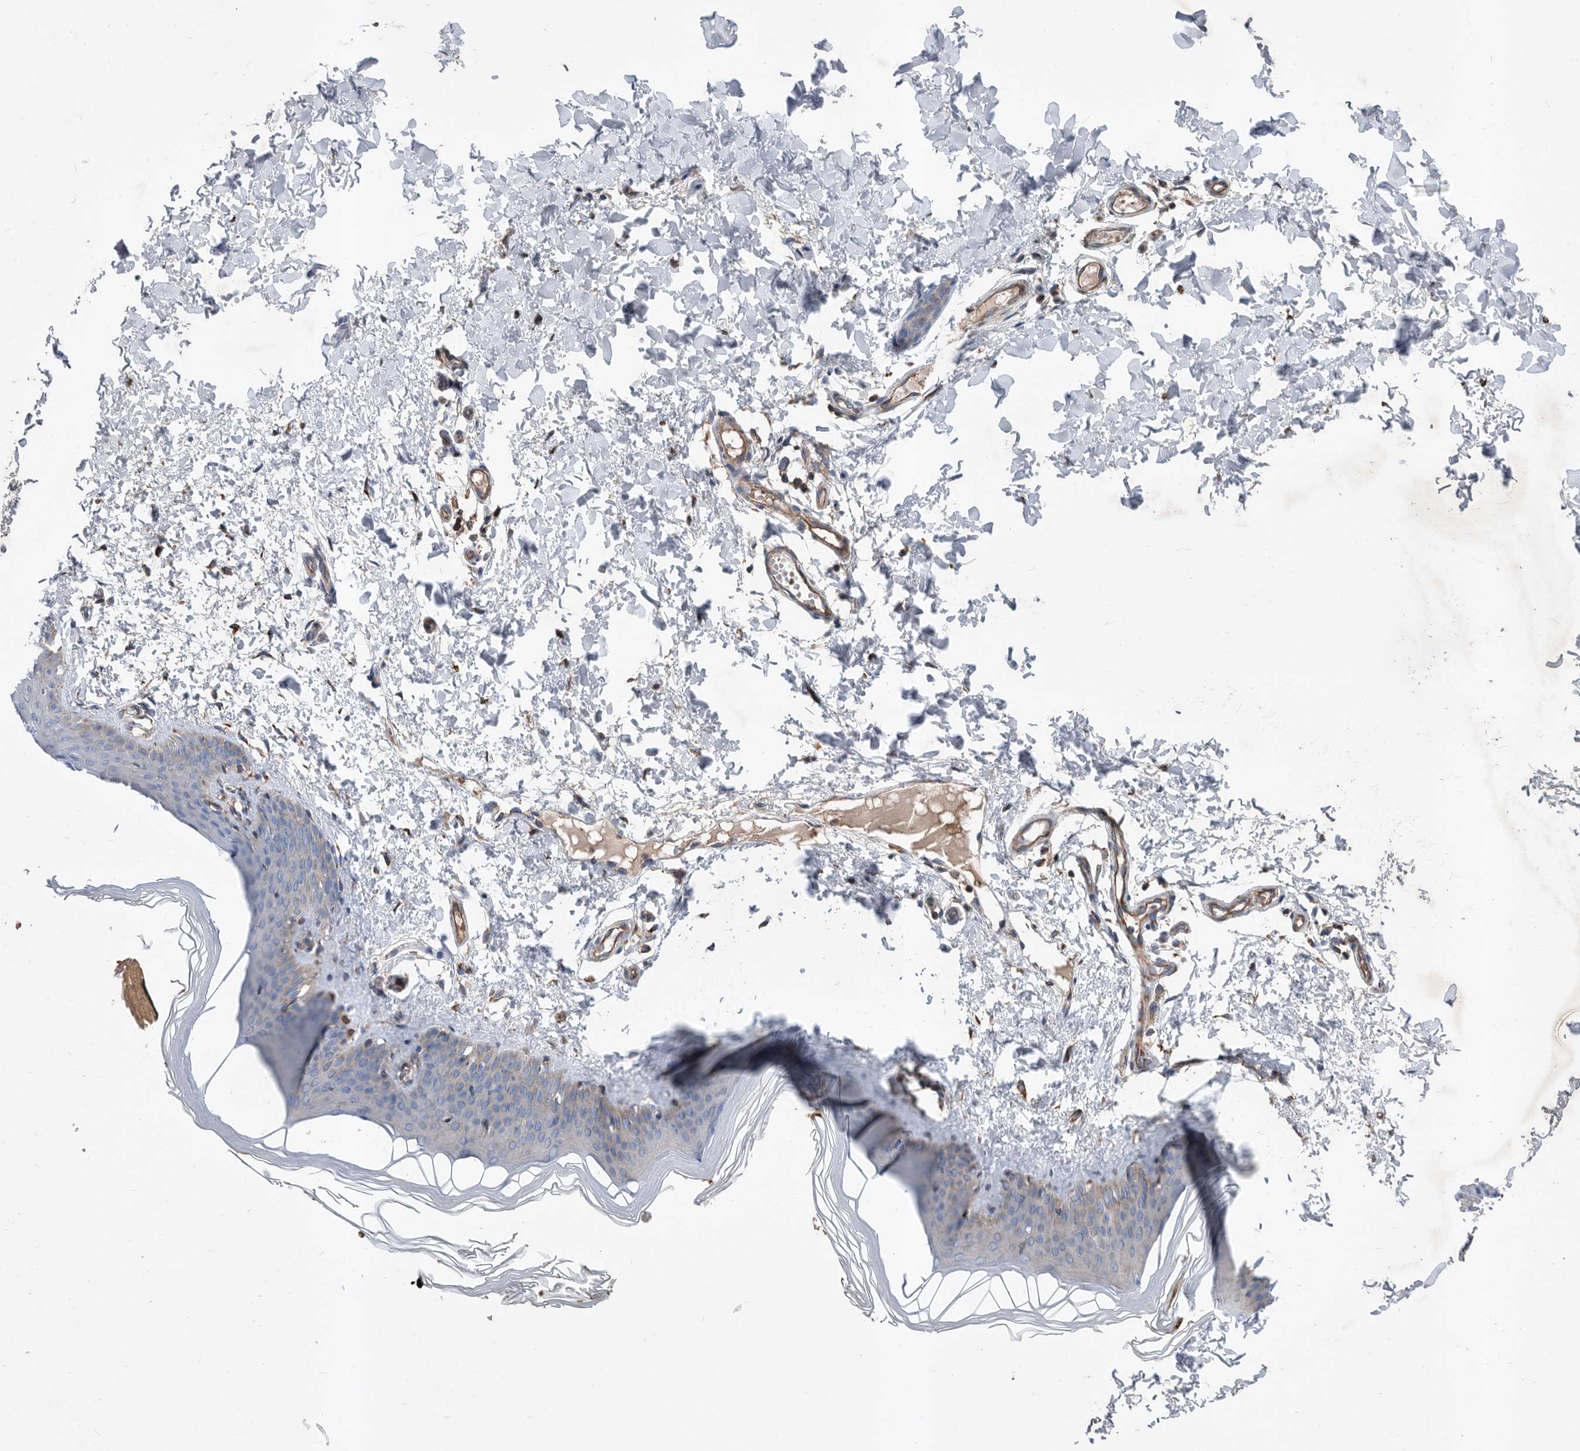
{"staining": {"intensity": "moderate", "quantity": ">75%", "location": "cytoplasmic/membranous"}, "tissue": "skin", "cell_type": "Fibroblasts", "image_type": "normal", "snomed": [{"axis": "morphology", "description": "Normal tissue, NOS"}, {"axis": "topography", "description": "Skin"}], "caption": "Fibroblasts demonstrate medium levels of moderate cytoplasmic/membranous expression in about >75% of cells in benign skin. The protein of interest is stained brown, and the nuclei are stained in blue (DAB IHC with brightfield microscopy, high magnification).", "gene": "ATP13A3", "patient": {"sex": "female", "age": 27}}